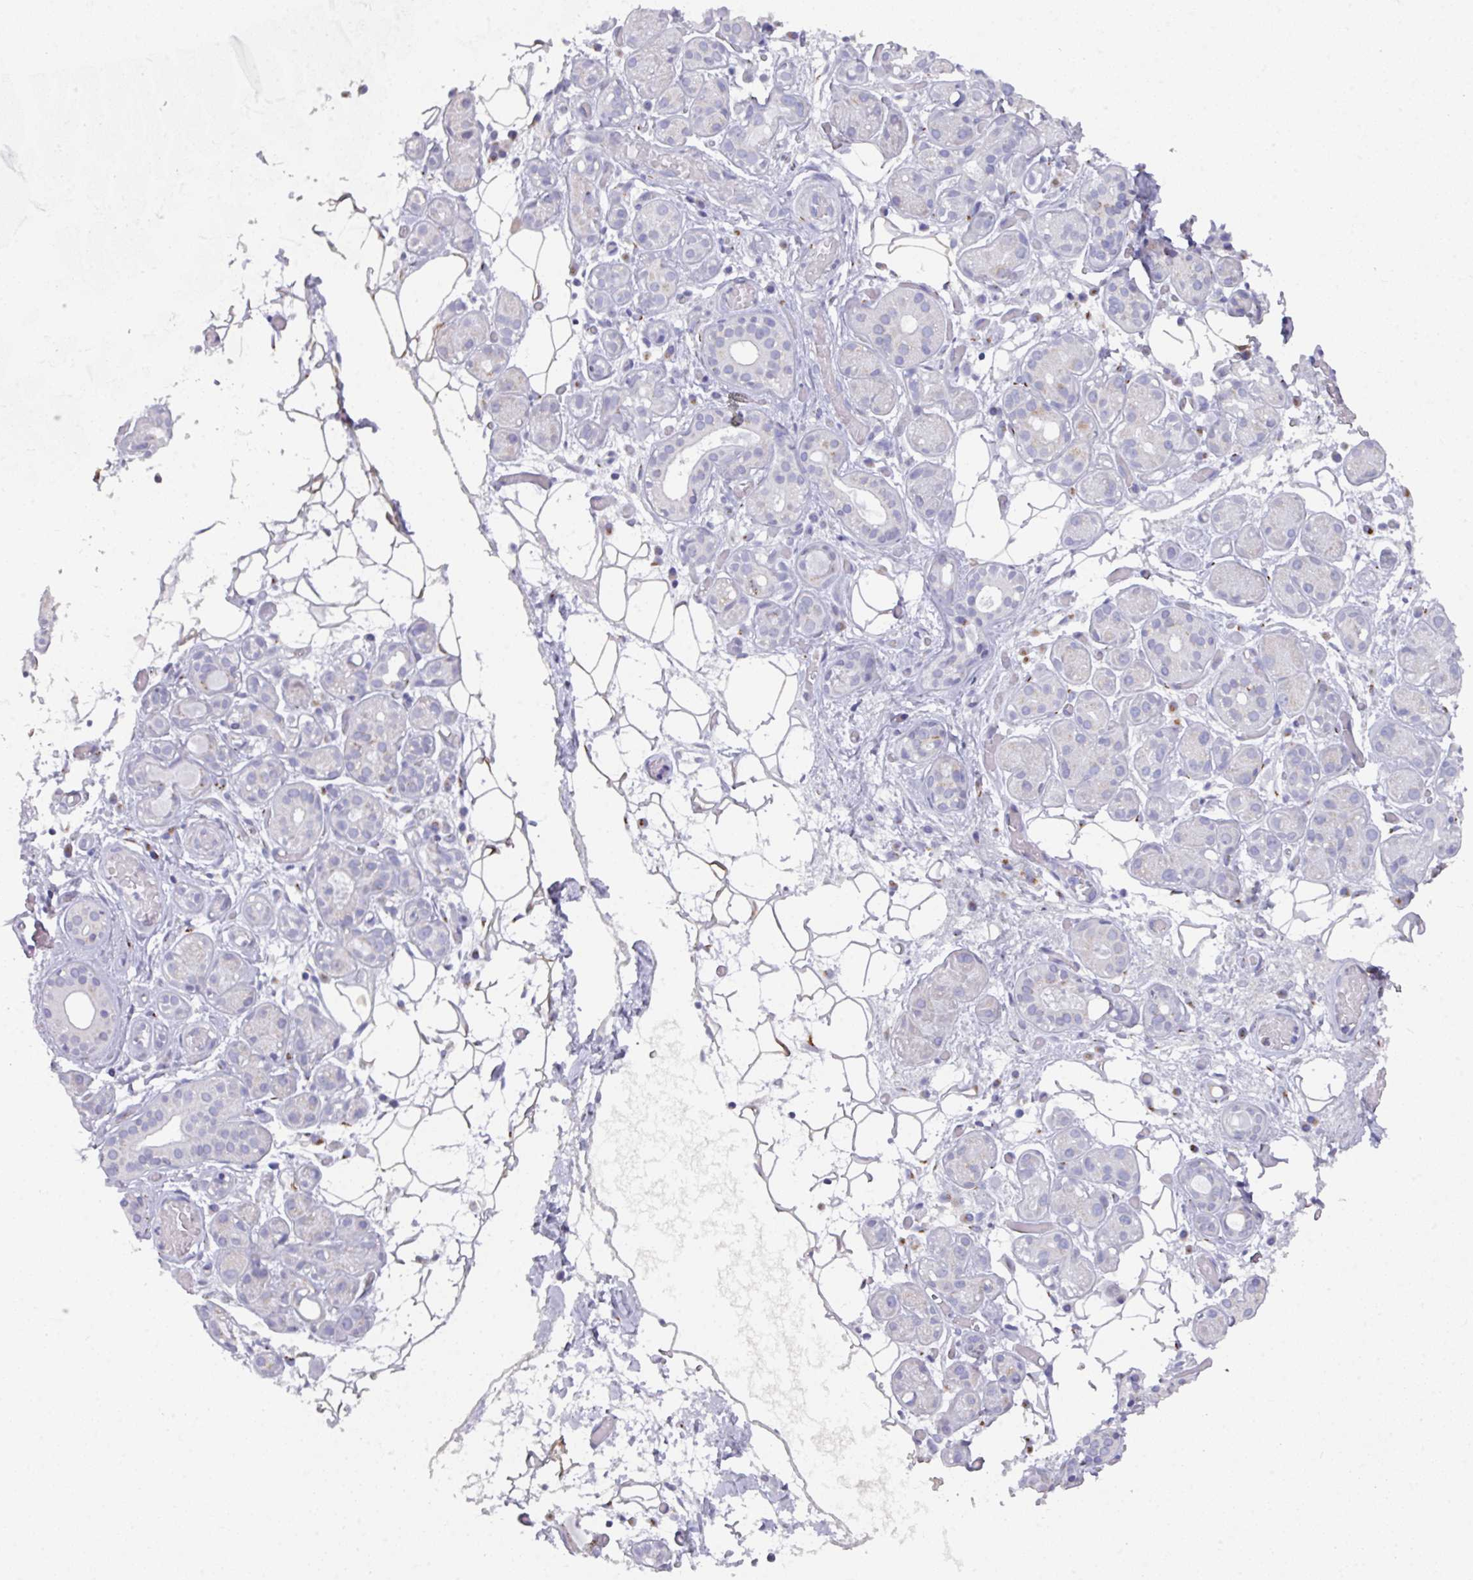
{"staining": {"intensity": "weak", "quantity": "<25%", "location": "cytoplasmic/membranous"}, "tissue": "salivary gland", "cell_type": "Glandular cells", "image_type": "normal", "snomed": [{"axis": "morphology", "description": "Normal tissue, NOS"}, {"axis": "topography", "description": "Salivary gland"}], "caption": "This is a histopathology image of IHC staining of normal salivary gland, which shows no positivity in glandular cells.", "gene": "VKORC1L1", "patient": {"sex": "male", "age": 82}}